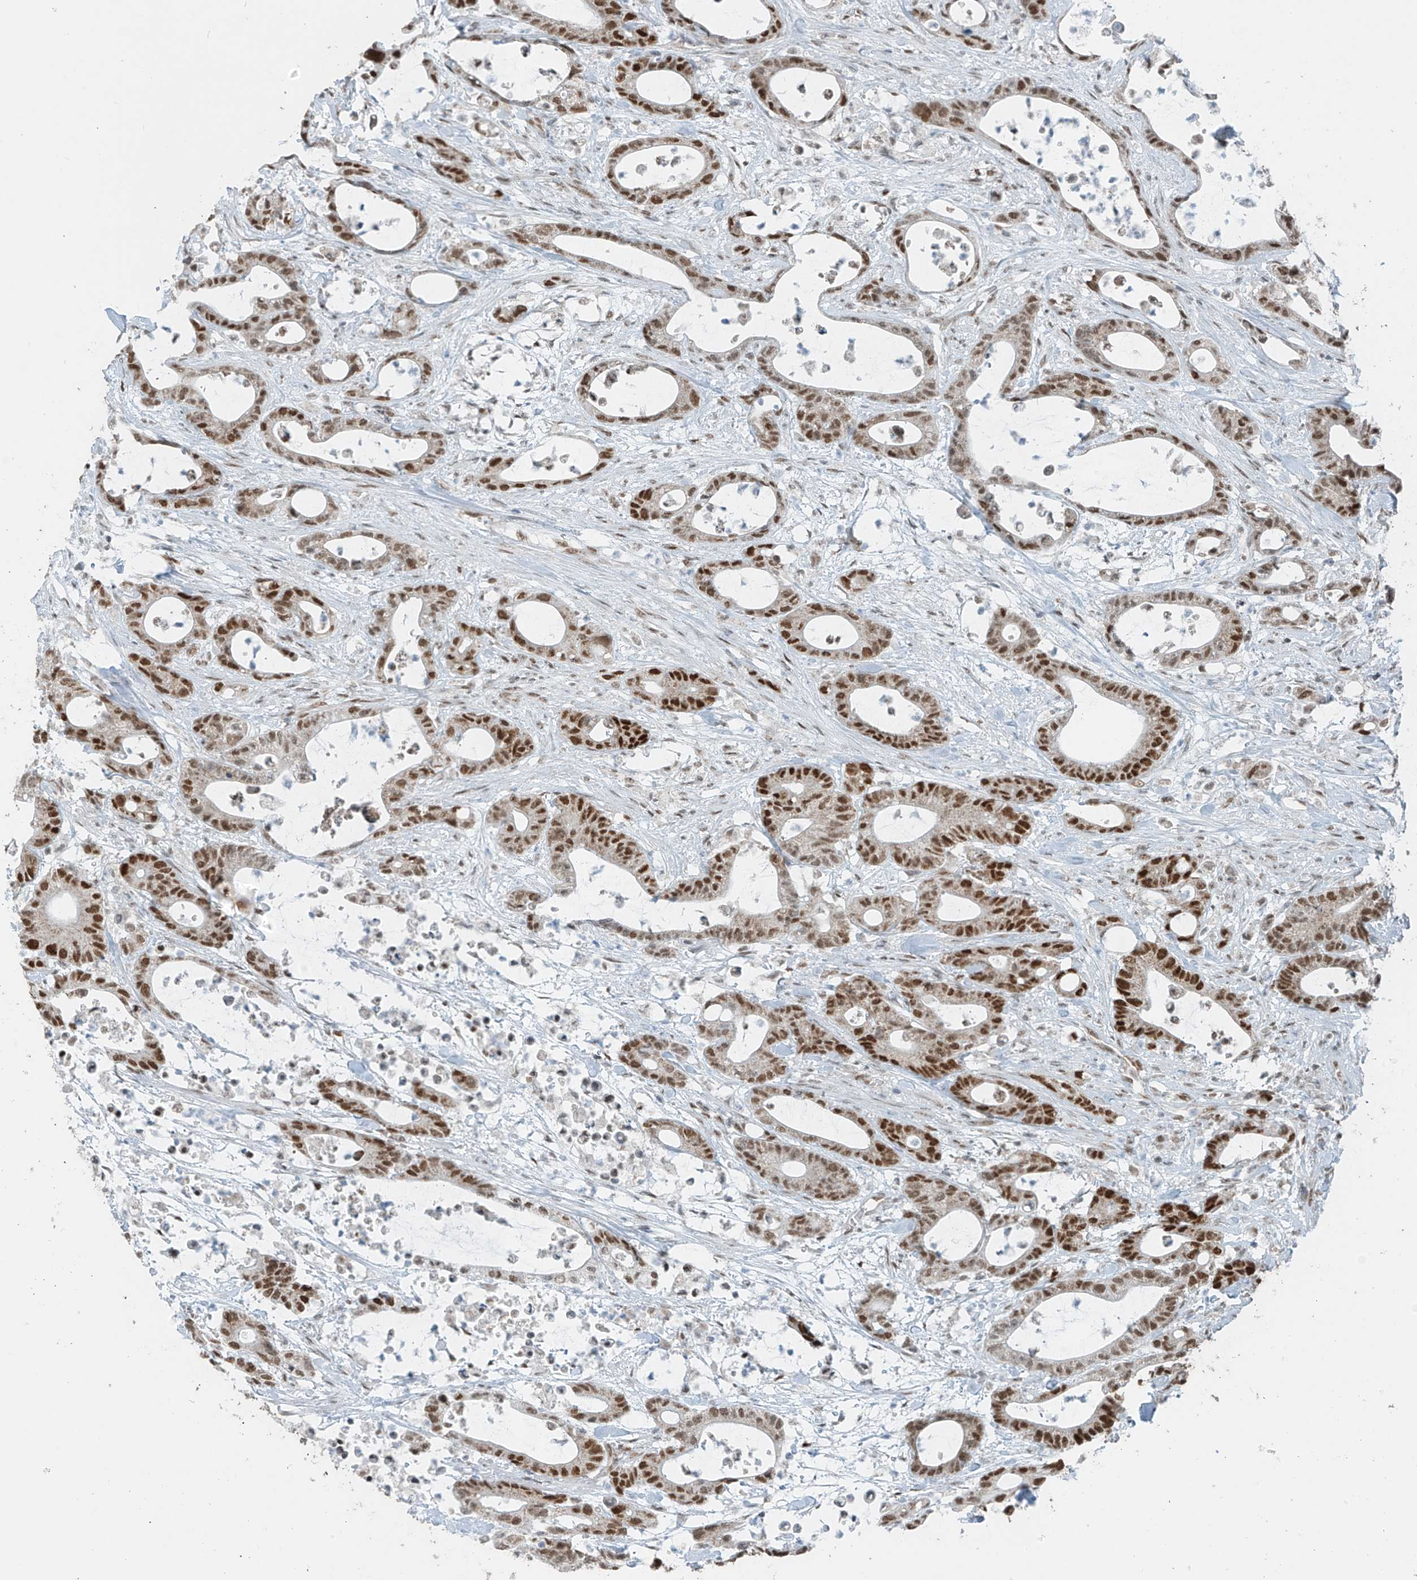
{"staining": {"intensity": "strong", "quantity": ">75%", "location": "nuclear"}, "tissue": "colorectal cancer", "cell_type": "Tumor cells", "image_type": "cancer", "snomed": [{"axis": "morphology", "description": "Adenocarcinoma, NOS"}, {"axis": "topography", "description": "Colon"}], "caption": "Immunohistochemistry (DAB (3,3'-diaminobenzidine)) staining of human colorectal adenocarcinoma shows strong nuclear protein staining in about >75% of tumor cells.", "gene": "WRNIP1", "patient": {"sex": "female", "age": 84}}